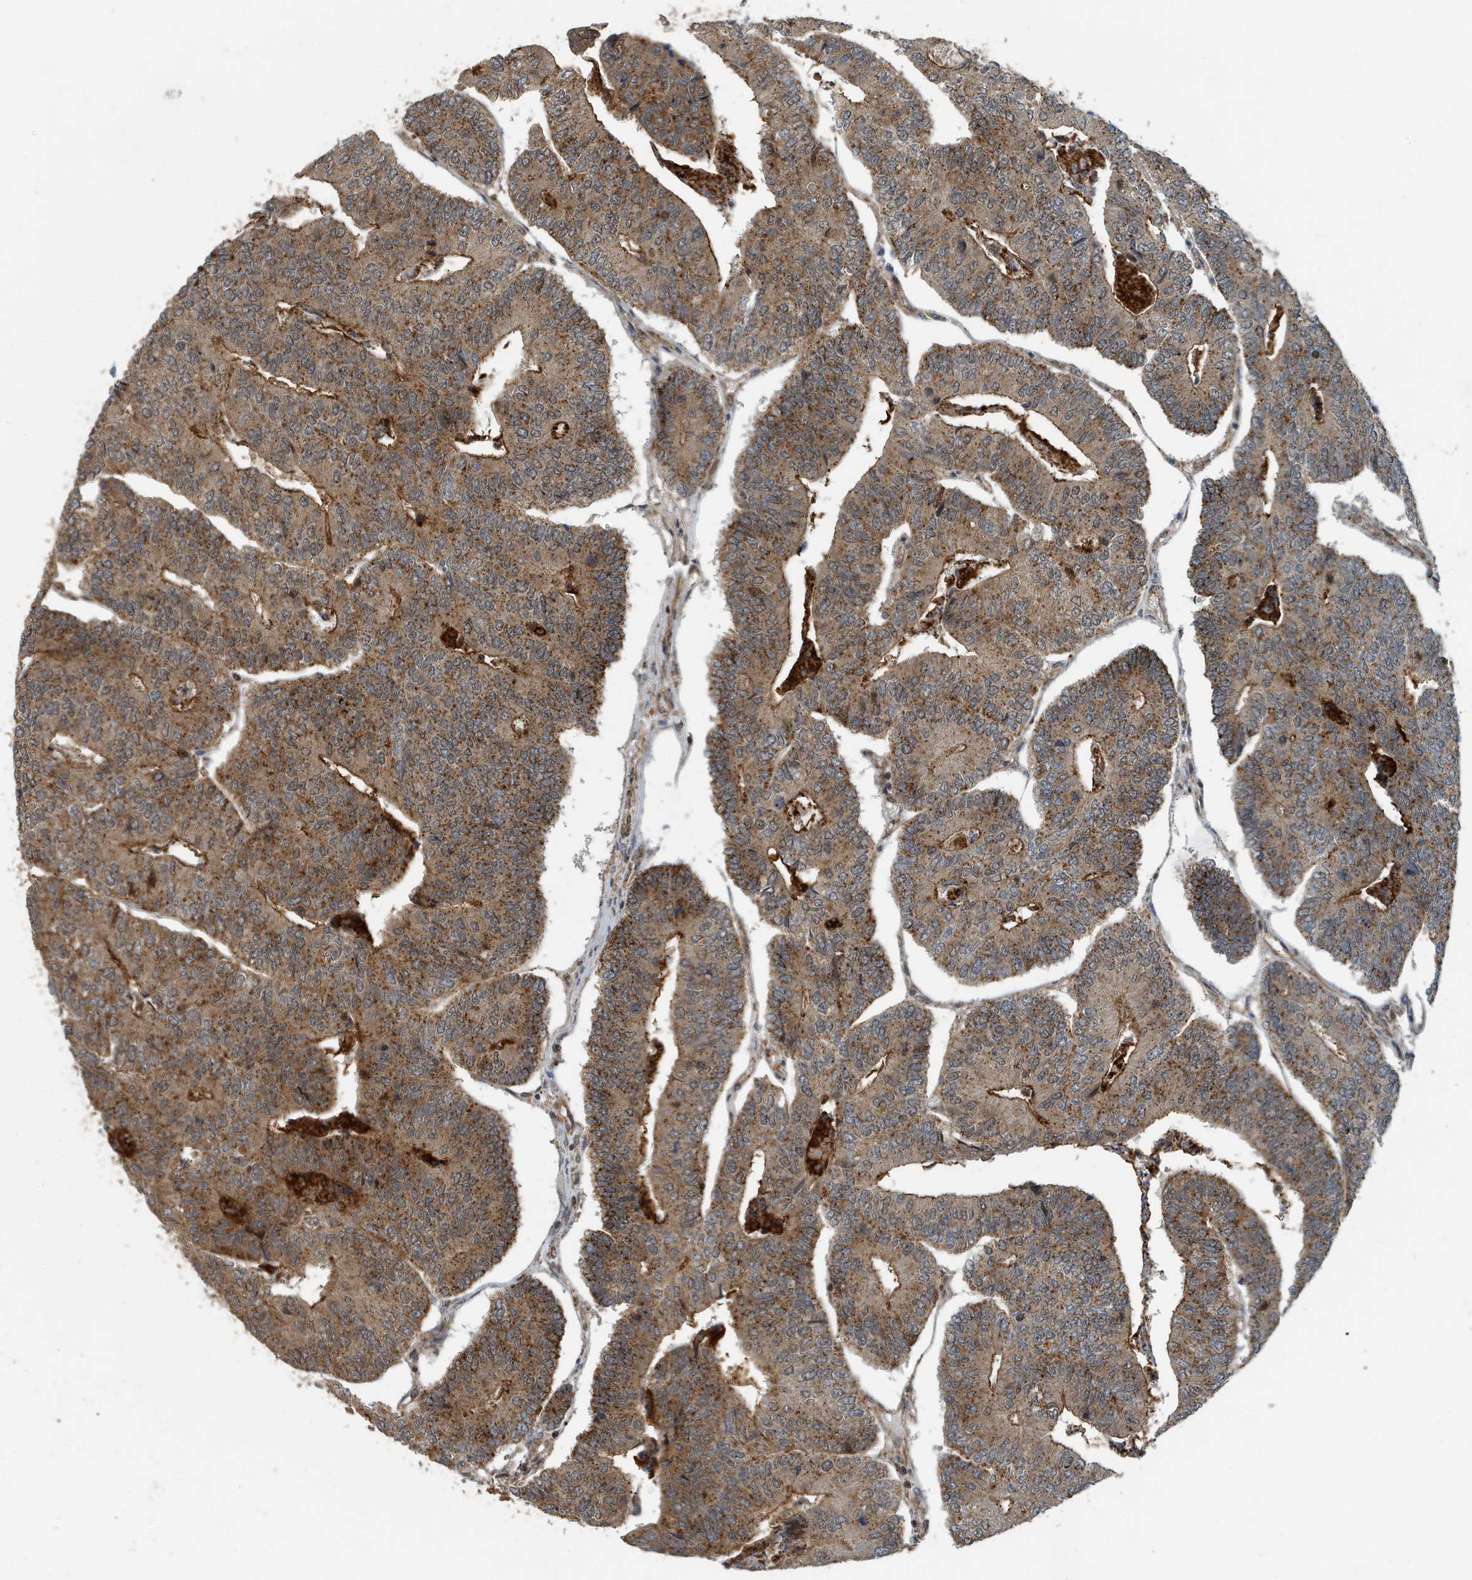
{"staining": {"intensity": "moderate", "quantity": ">75%", "location": "cytoplasmic/membranous"}, "tissue": "colorectal cancer", "cell_type": "Tumor cells", "image_type": "cancer", "snomed": [{"axis": "morphology", "description": "Adenocarcinoma, NOS"}, {"axis": "topography", "description": "Colon"}], "caption": "IHC photomicrograph of neoplastic tissue: colorectal adenocarcinoma stained using IHC reveals medium levels of moderate protein expression localized specifically in the cytoplasmic/membranous of tumor cells, appearing as a cytoplasmic/membranous brown color.", "gene": "KIF15", "patient": {"sex": "female", "age": 67}}